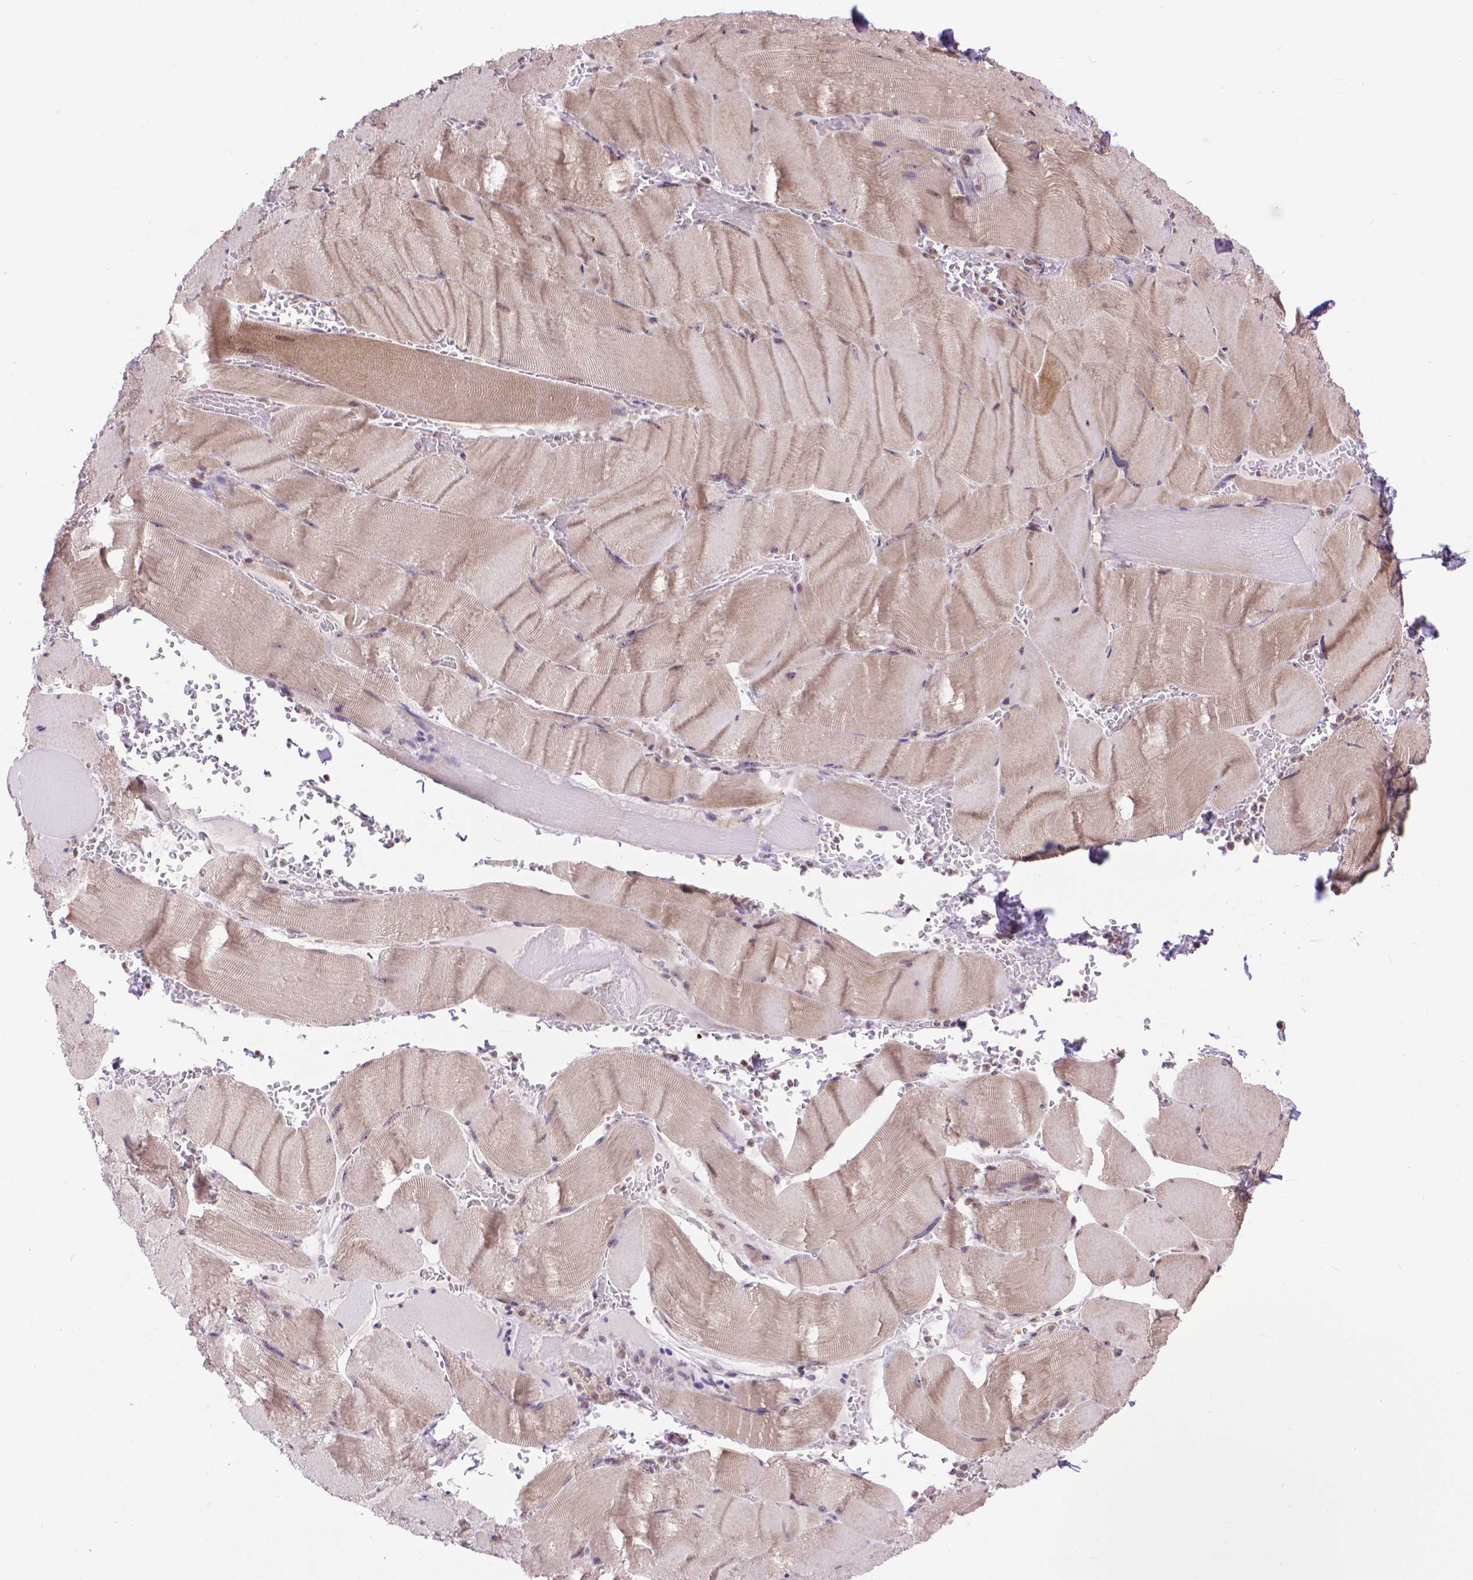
{"staining": {"intensity": "weak", "quantity": "<25%", "location": "nuclear"}, "tissue": "skeletal muscle", "cell_type": "Myocytes", "image_type": "normal", "snomed": [{"axis": "morphology", "description": "Normal tissue, NOS"}, {"axis": "topography", "description": "Skeletal muscle"}], "caption": "Skeletal muscle stained for a protein using immunohistochemistry (IHC) demonstrates no positivity myocytes.", "gene": "TMEM135", "patient": {"sex": "male", "age": 56}}